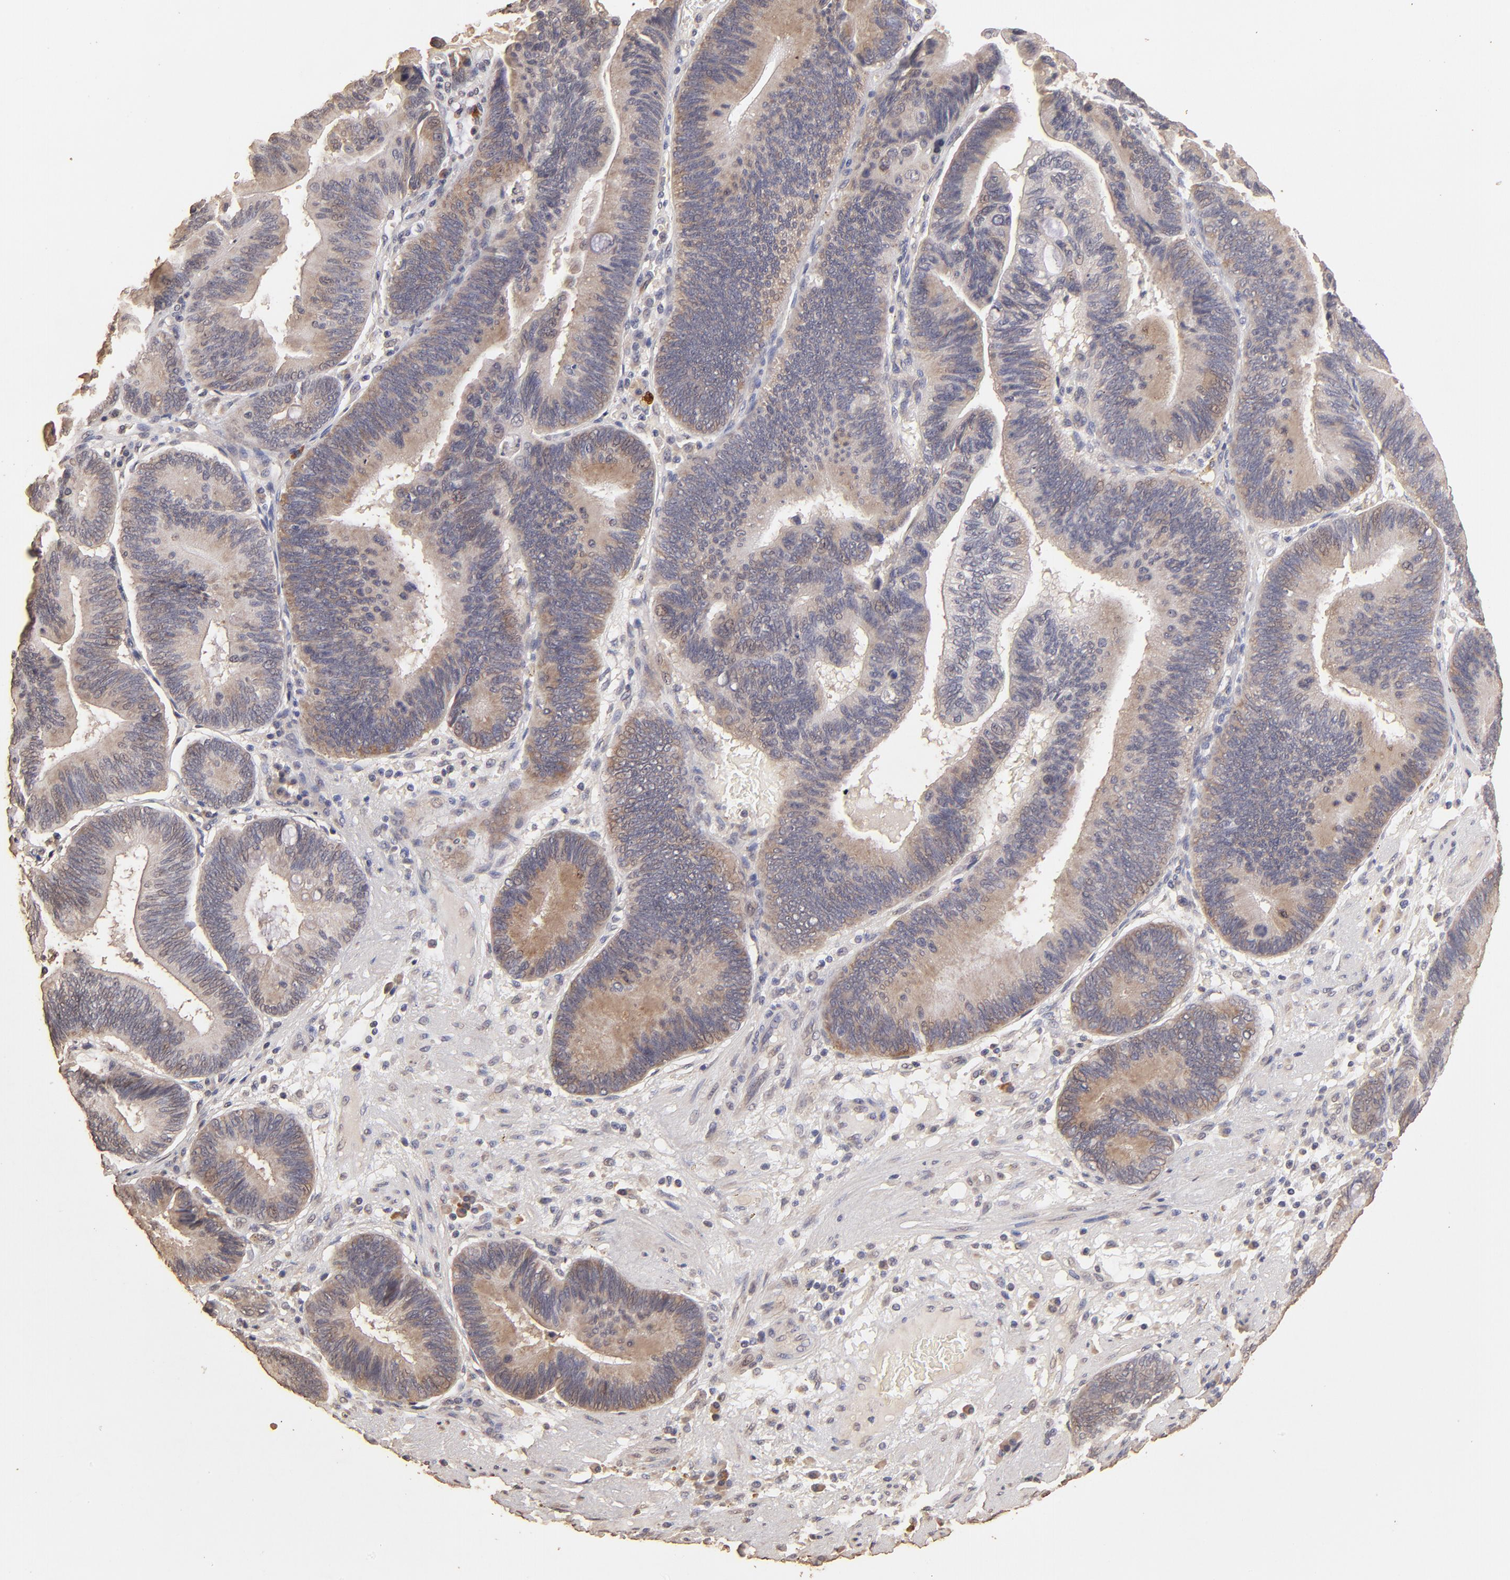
{"staining": {"intensity": "moderate", "quantity": "25%-75%", "location": "cytoplasmic/membranous"}, "tissue": "pancreatic cancer", "cell_type": "Tumor cells", "image_type": "cancer", "snomed": [{"axis": "morphology", "description": "Adenocarcinoma, NOS"}, {"axis": "topography", "description": "Pancreas"}], "caption": "High-magnification brightfield microscopy of pancreatic adenocarcinoma stained with DAB (3,3'-diaminobenzidine) (brown) and counterstained with hematoxylin (blue). tumor cells exhibit moderate cytoplasmic/membranous expression is seen in approximately25%-75% of cells.", "gene": "OPHN1", "patient": {"sex": "male", "age": 82}}